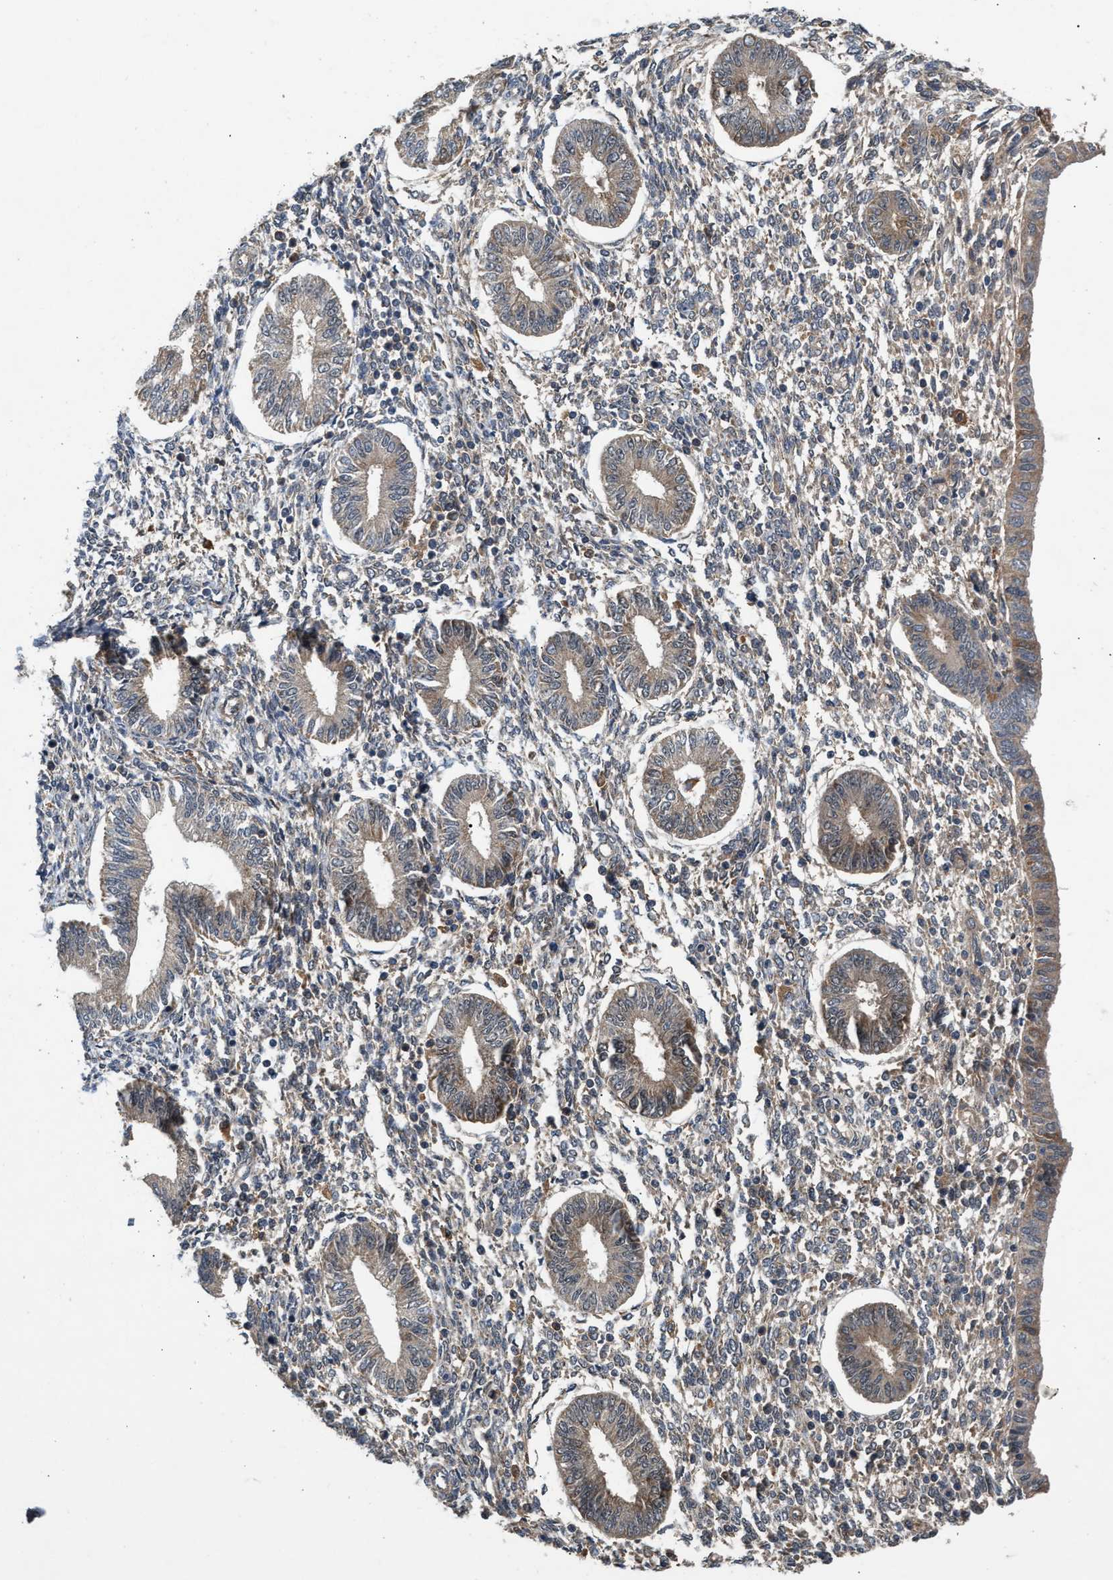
{"staining": {"intensity": "weak", "quantity": ">75%", "location": "nuclear"}, "tissue": "endometrium", "cell_type": "Cells in endometrial stroma", "image_type": "normal", "snomed": [{"axis": "morphology", "description": "Normal tissue, NOS"}, {"axis": "topography", "description": "Endometrium"}], "caption": "A brown stain shows weak nuclear expression of a protein in cells in endometrial stroma of benign endometrium.", "gene": "RUSC2", "patient": {"sex": "female", "age": 50}}